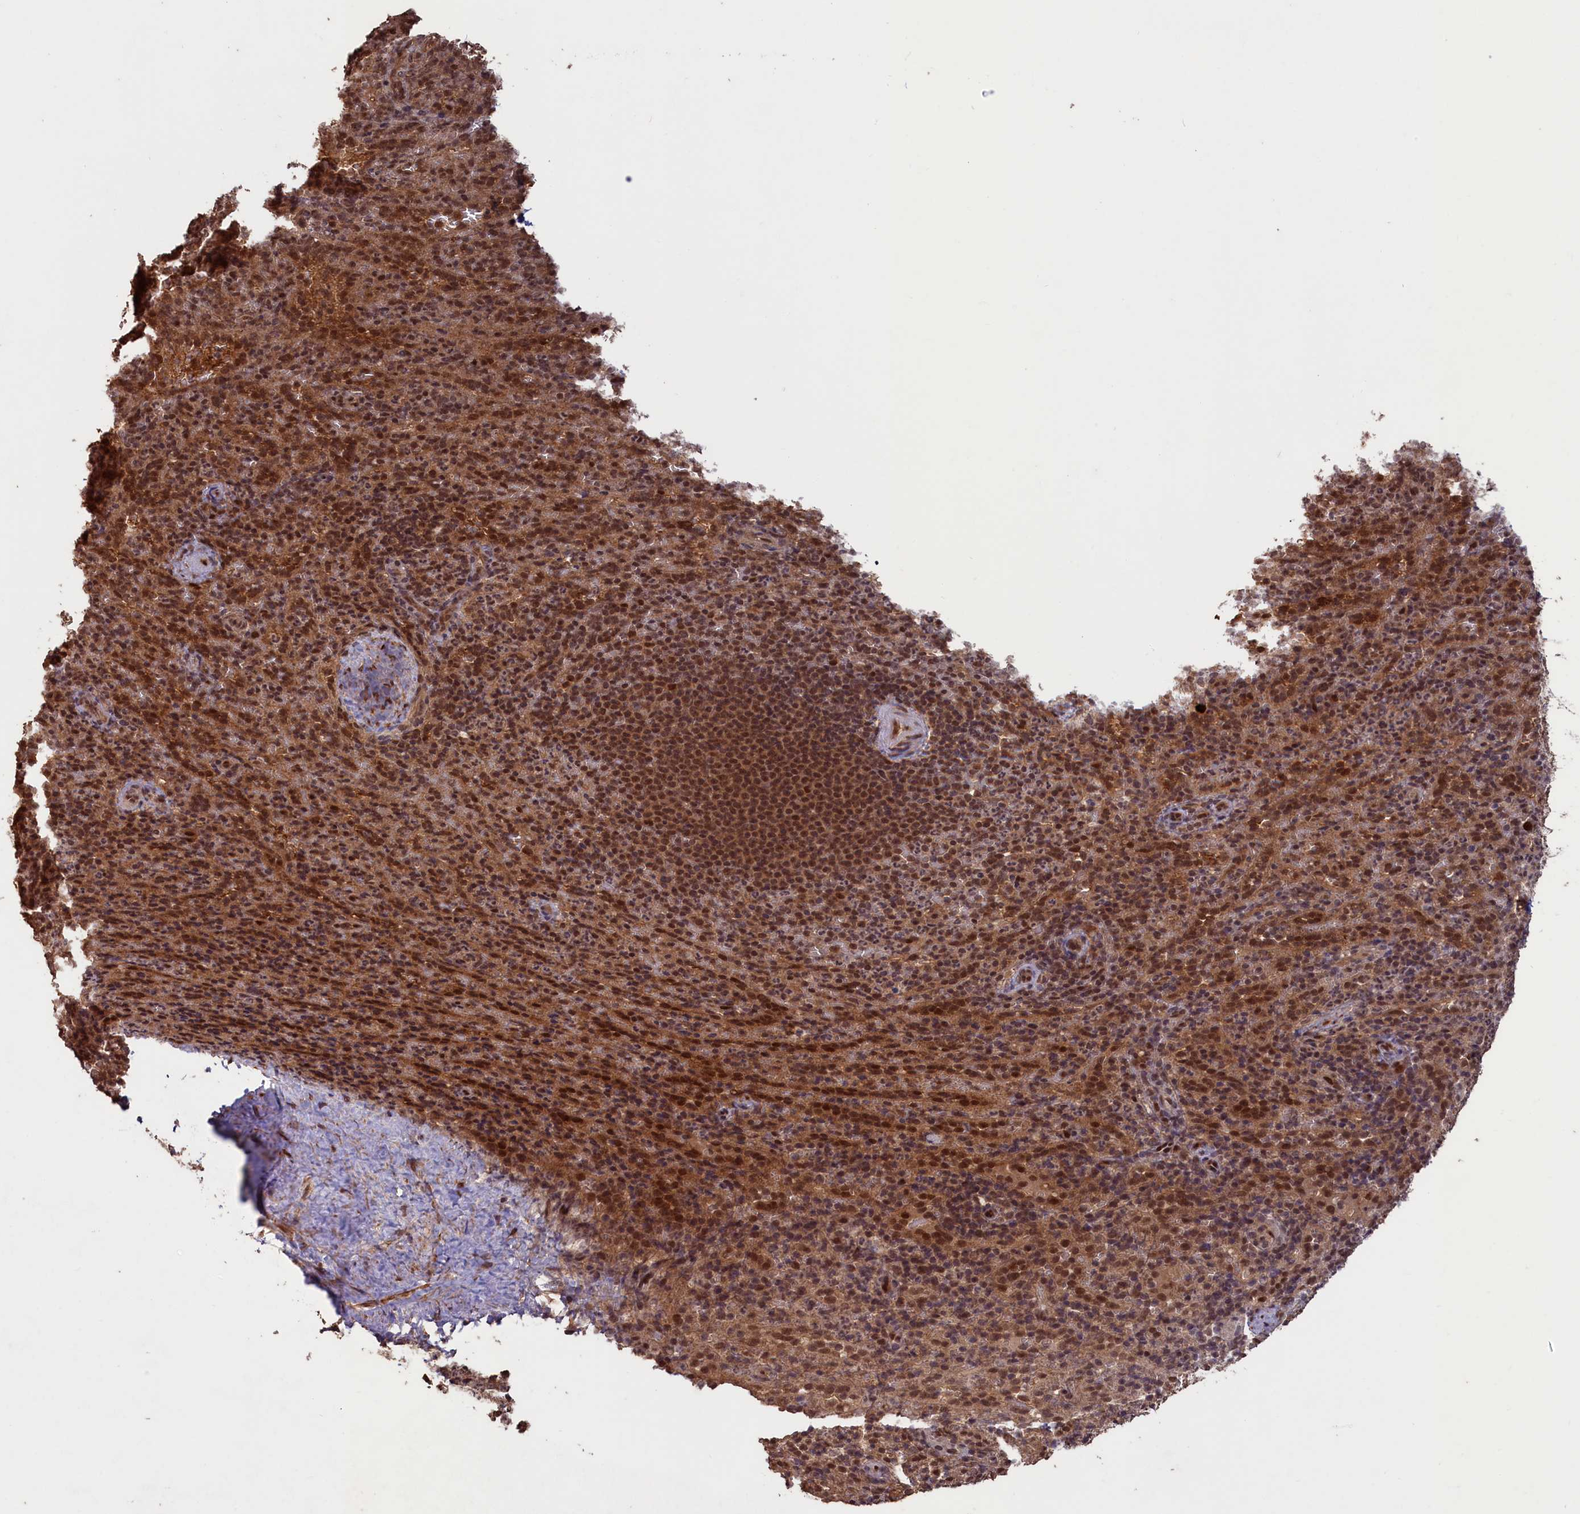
{"staining": {"intensity": "moderate", "quantity": ">75%", "location": "nuclear"}, "tissue": "spleen", "cell_type": "Cells in red pulp", "image_type": "normal", "snomed": [{"axis": "morphology", "description": "Normal tissue, NOS"}, {"axis": "topography", "description": "Spleen"}], "caption": "Protein staining displays moderate nuclear staining in approximately >75% of cells in red pulp in benign spleen. Using DAB (3,3'-diaminobenzidine) (brown) and hematoxylin (blue) stains, captured at high magnification using brightfield microscopy.", "gene": "NAE1", "patient": {"sex": "female", "age": 21}}